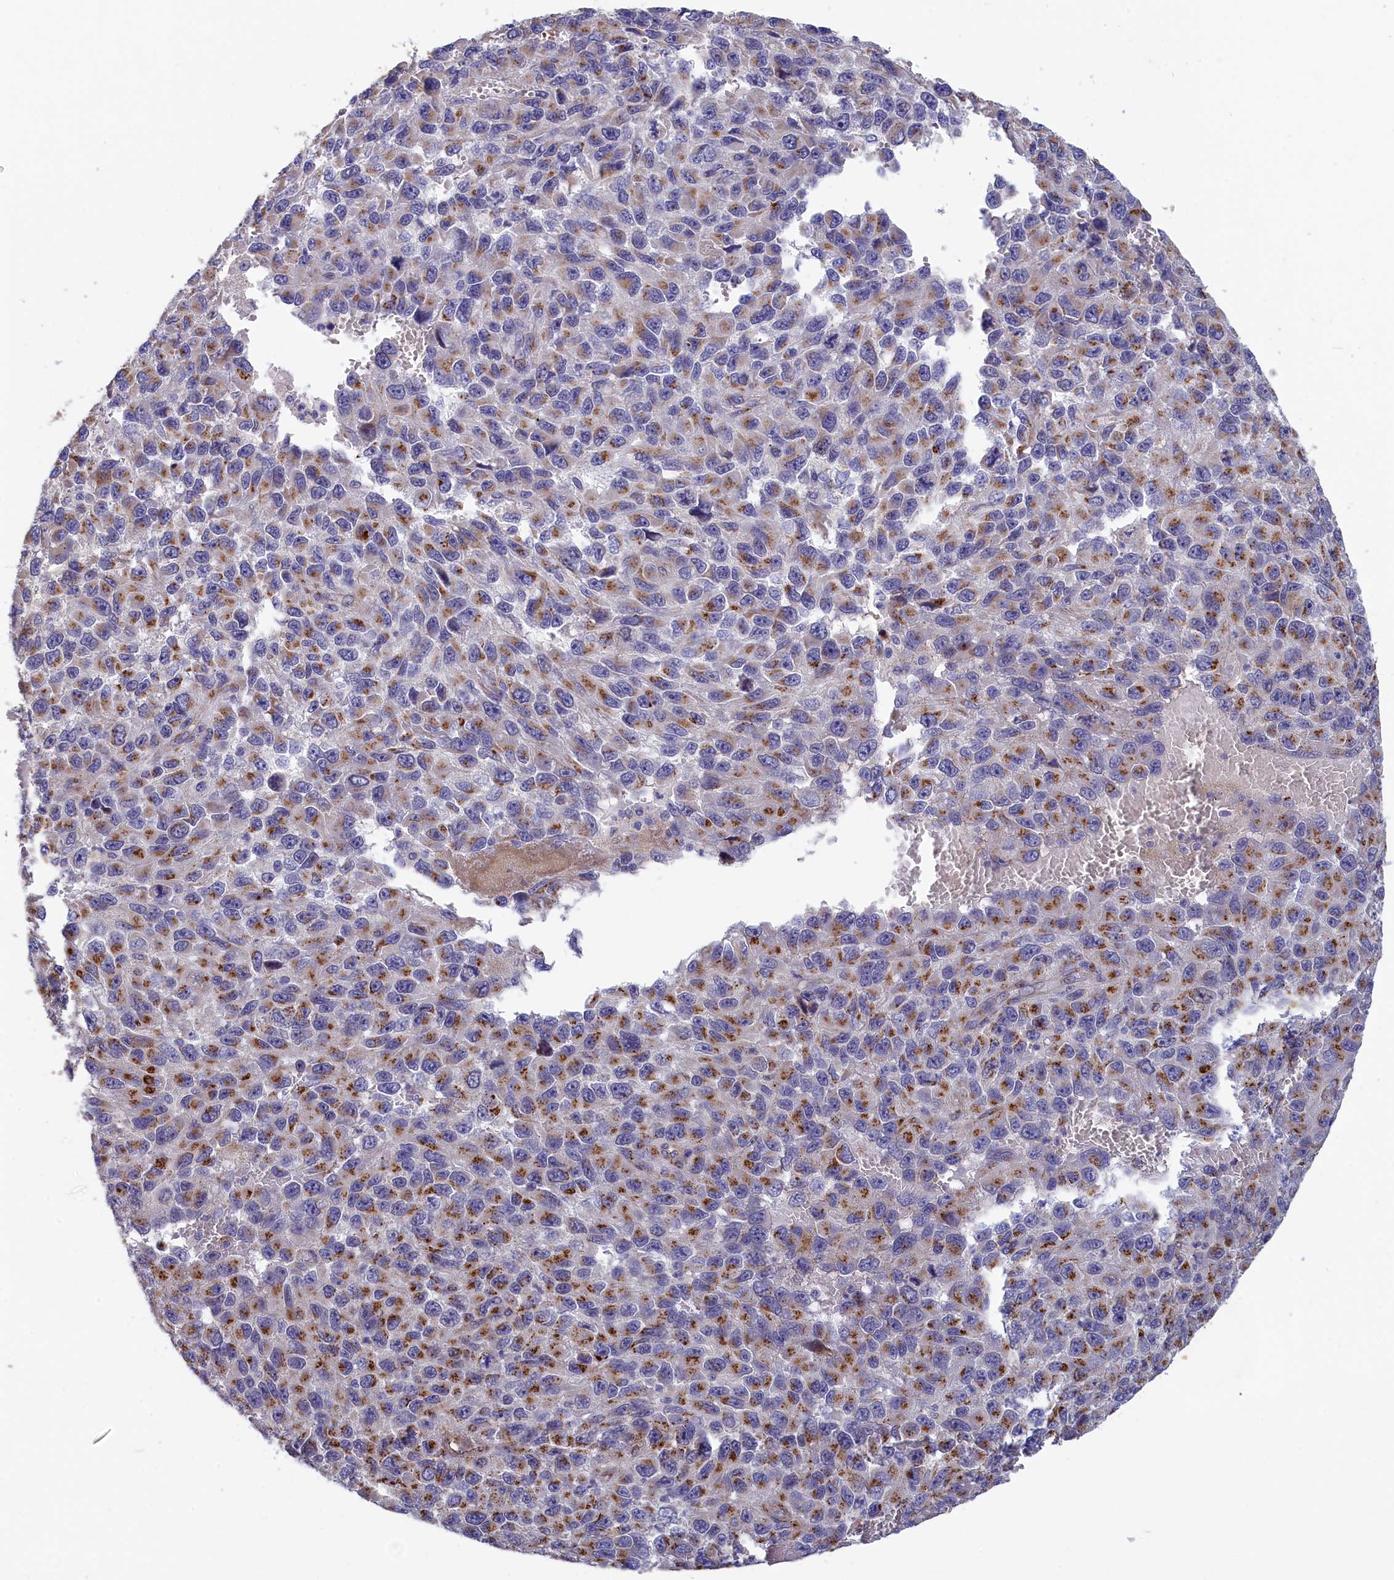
{"staining": {"intensity": "moderate", "quantity": "25%-75%", "location": "cytoplasmic/membranous"}, "tissue": "melanoma", "cell_type": "Tumor cells", "image_type": "cancer", "snomed": [{"axis": "morphology", "description": "Normal tissue, NOS"}, {"axis": "morphology", "description": "Malignant melanoma, NOS"}, {"axis": "topography", "description": "Skin"}], "caption": "There is medium levels of moderate cytoplasmic/membranous expression in tumor cells of malignant melanoma, as demonstrated by immunohistochemical staining (brown color).", "gene": "TUBGCP4", "patient": {"sex": "female", "age": 96}}